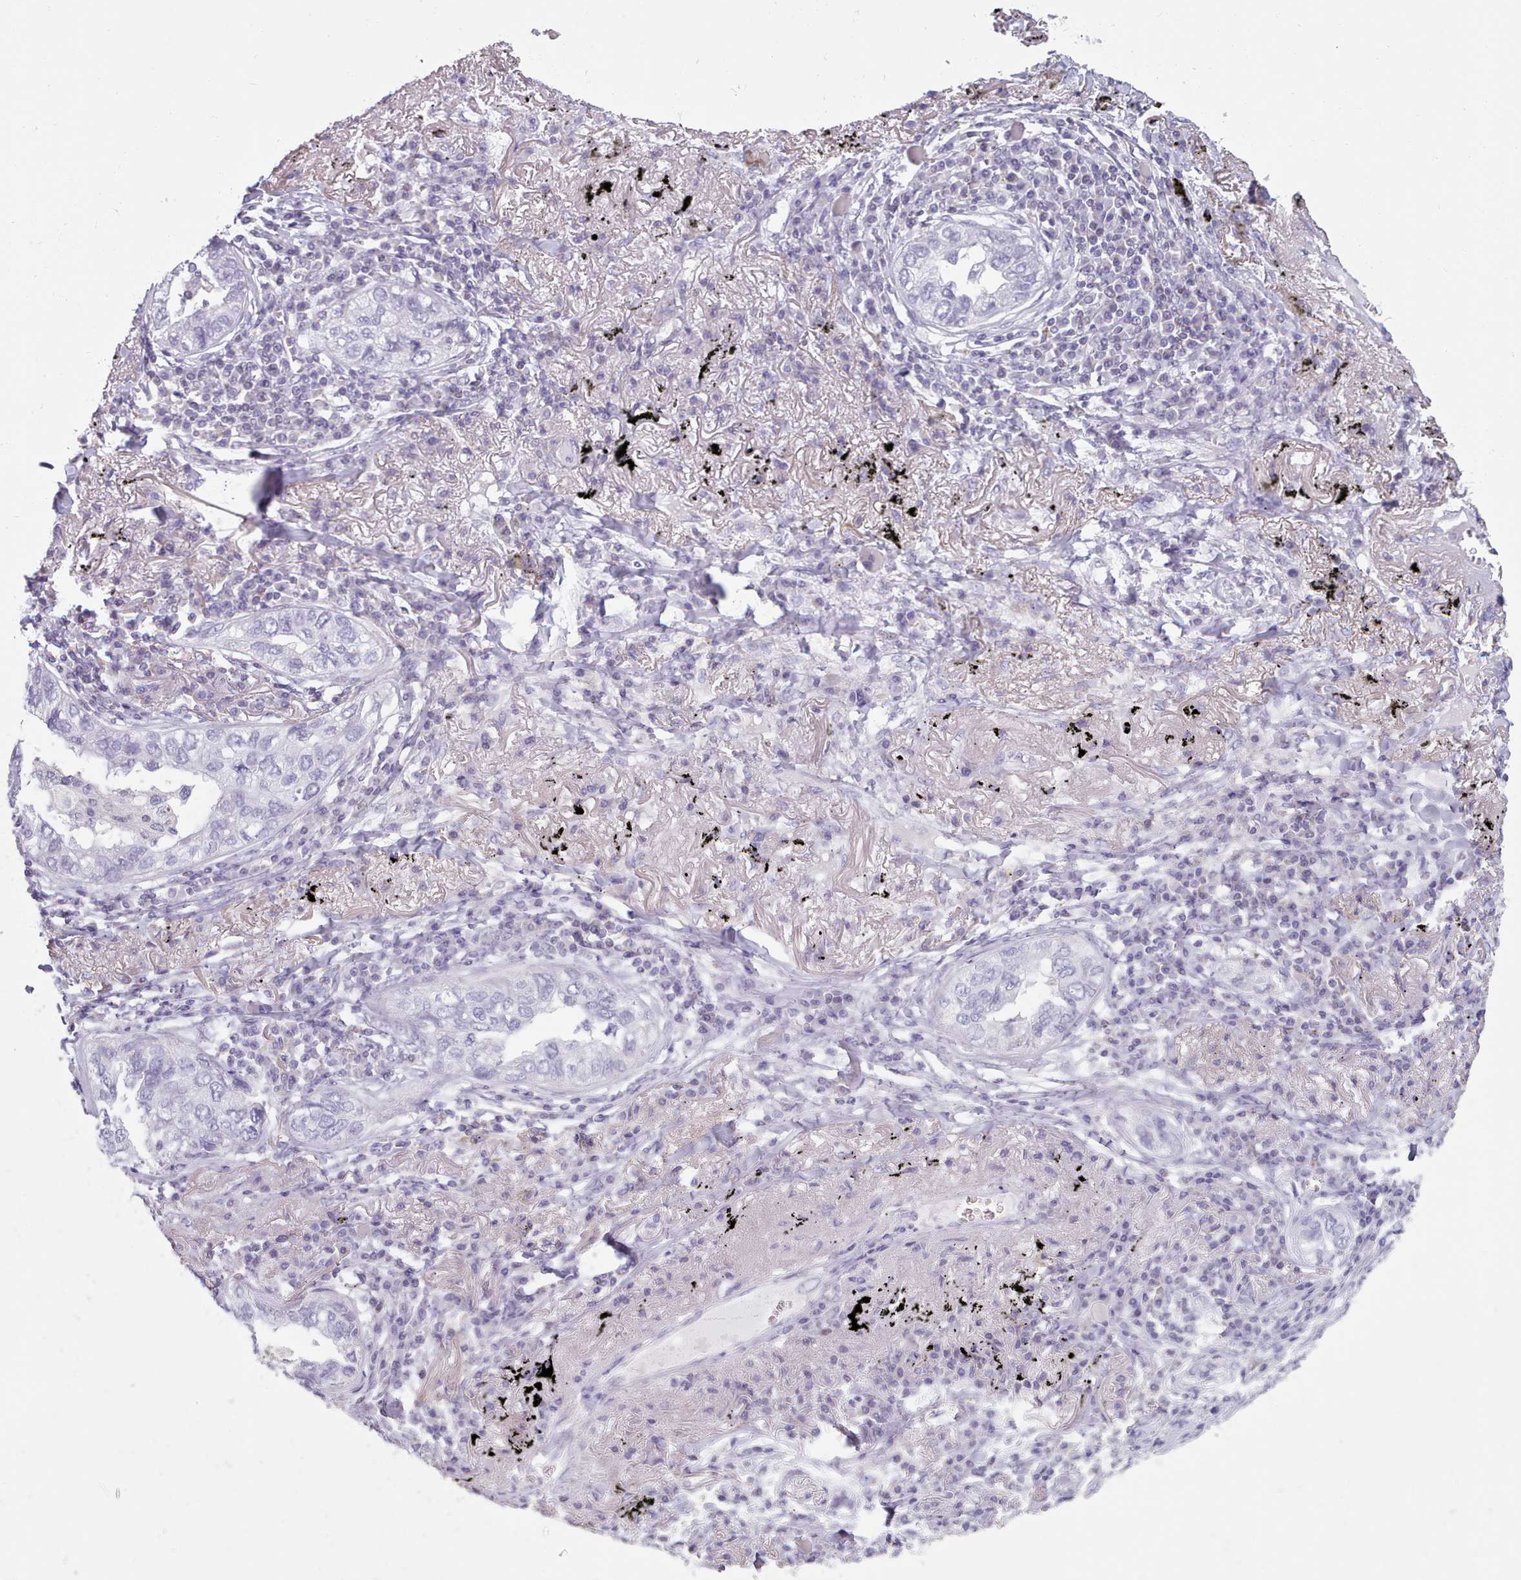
{"staining": {"intensity": "negative", "quantity": "none", "location": "none"}, "tissue": "lung cancer", "cell_type": "Tumor cells", "image_type": "cancer", "snomed": [{"axis": "morphology", "description": "Adenocarcinoma, NOS"}, {"axis": "topography", "description": "Lung"}], "caption": "This is an immunohistochemistry micrograph of human lung cancer. There is no expression in tumor cells.", "gene": "FAM170B", "patient": {"sex": "male", "age": 65}}